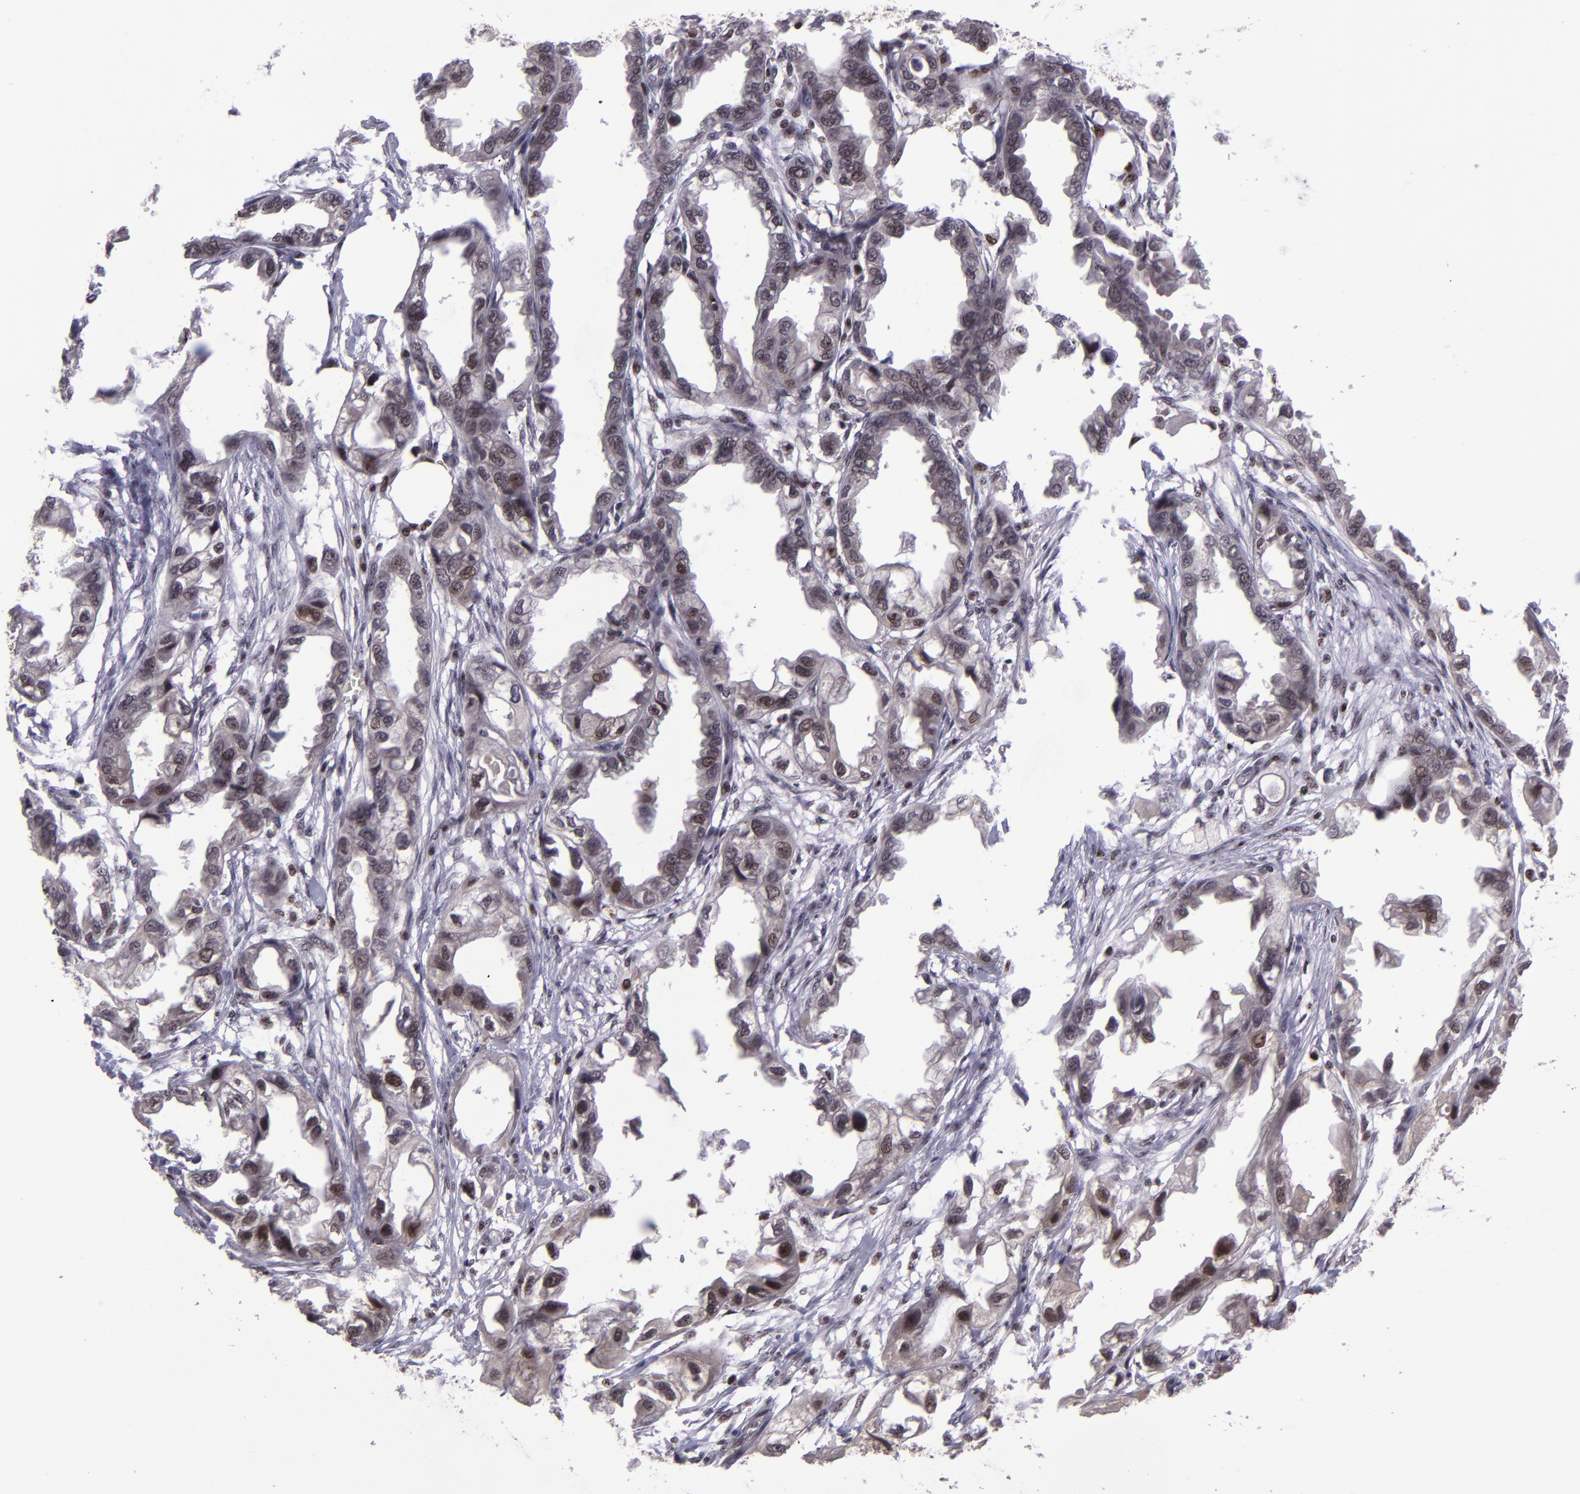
{"staining": {"intensity": "weak", "quantity": ">75%", "location": "cytoplasmic/membranous,nuclear"}, "tissue": "endometrial cancer", "cell_type": "Tumor cells", "image_type": "cancer", "snomed": [{"axis": "morphology", "description": "Adenocarcinoma, NOS"}, {"axis": "topography", "description": "Endometrium"}], "caption": "Weak cytoplasmic/membranous and nuclear positivity for a protein is appreciated in approximately >75% of tumor cells of endometrial cancer (adenocarcinoma) using IHC.", "gene": "PCNX4", "patient": {"sex": "female", "age": 67}}